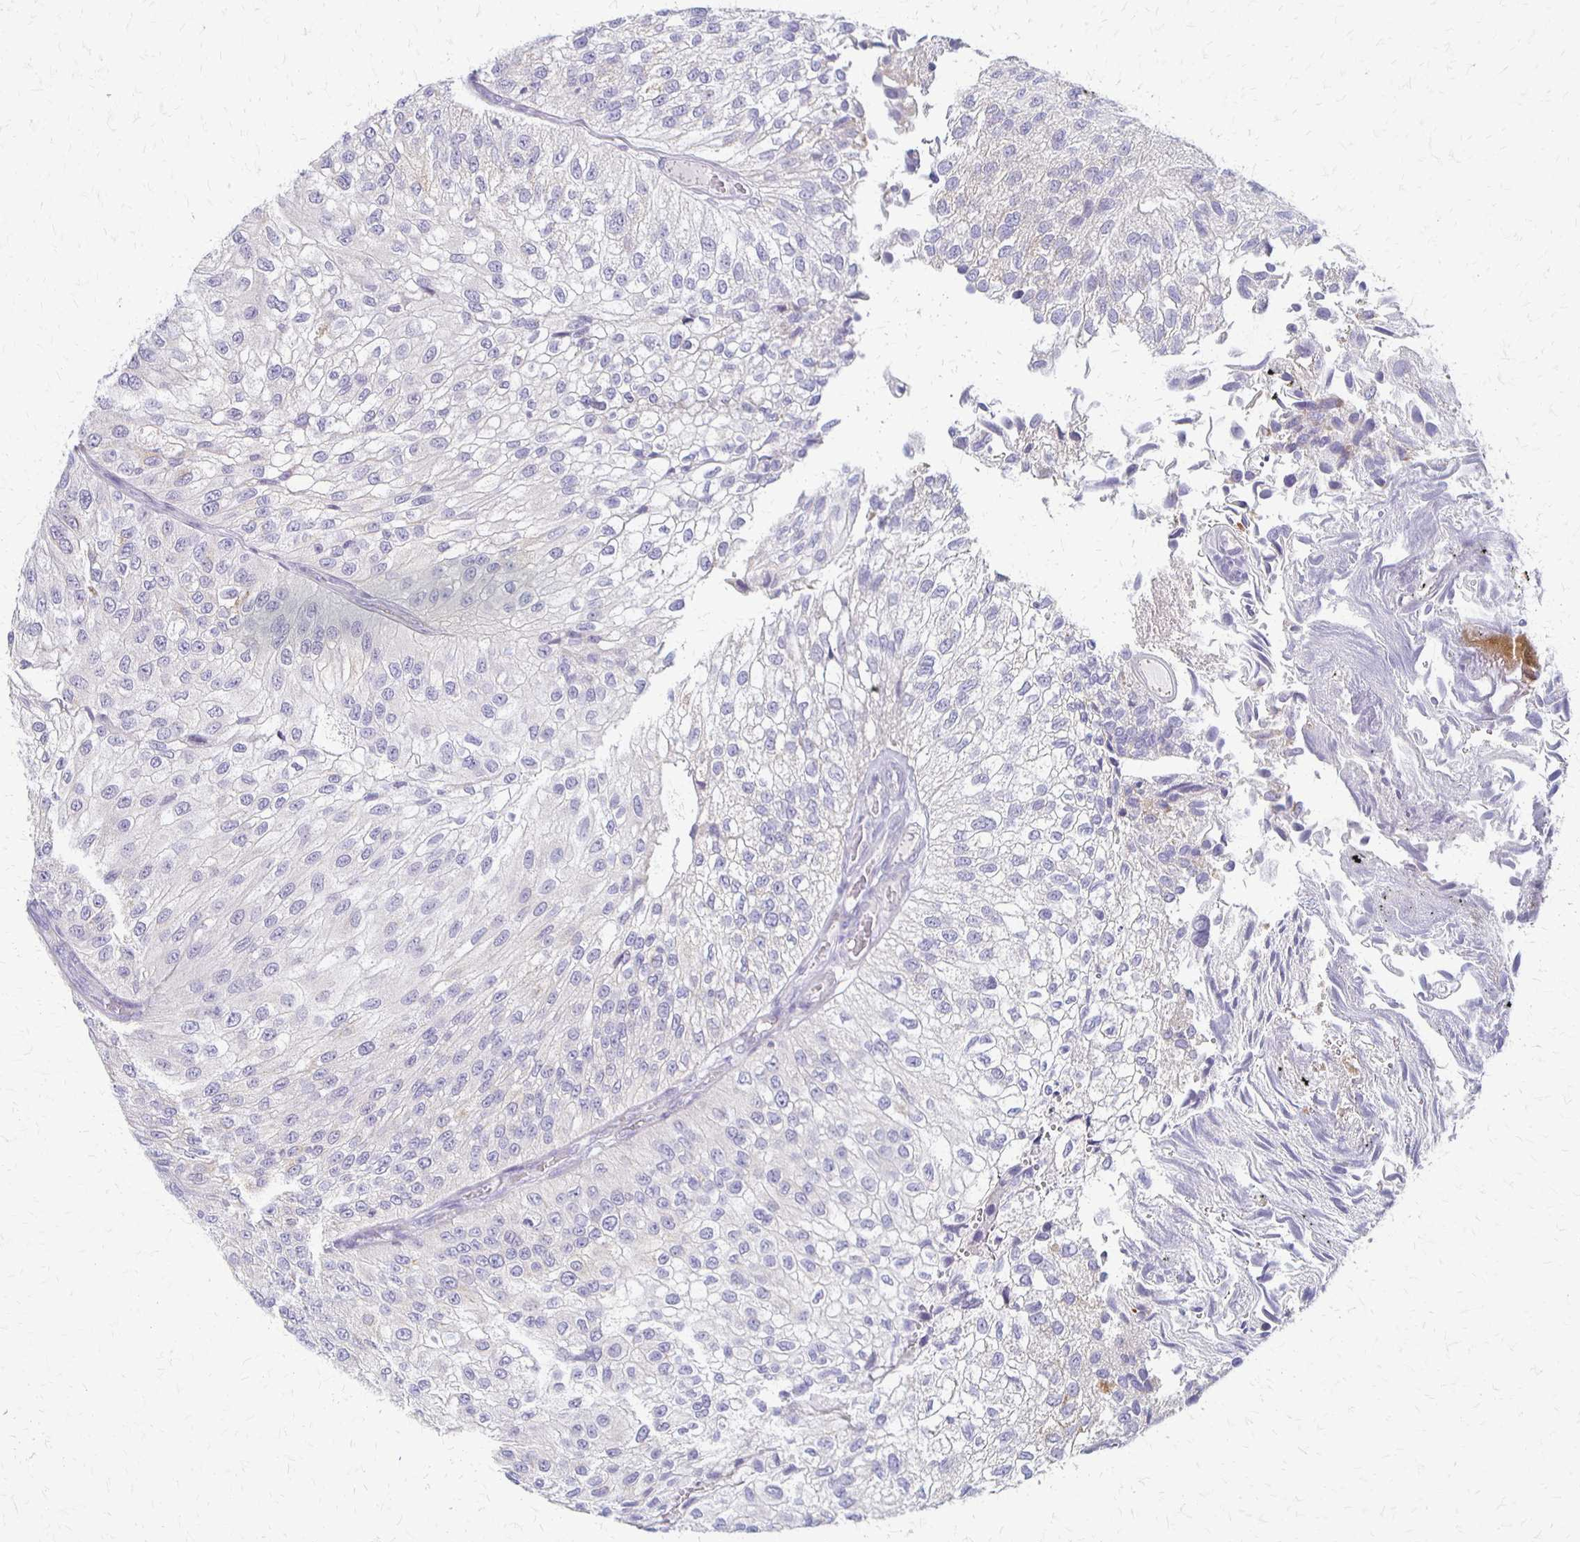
{"staining": {"intensity": "negative", "quantity": "none", "location": "none"}, "tissue": "urothelial cancer", "cell_type": "Tumor cells", "image_type": "cancer", "snomed": [{"axis": "morphology", "description": "Urothelial carcinoma, NOS"}, {"axis": "topography", "description": "Urinary bladder"}], "caption": "Immunohistochemistry (IHC) histopathology image of neoplastic tissue: transitional cell carcinoma stained with DAB reveals no significant protein staining in tumor cells.", "gene": "RHOC", "patient": {"sex": "male", "age": 87}}